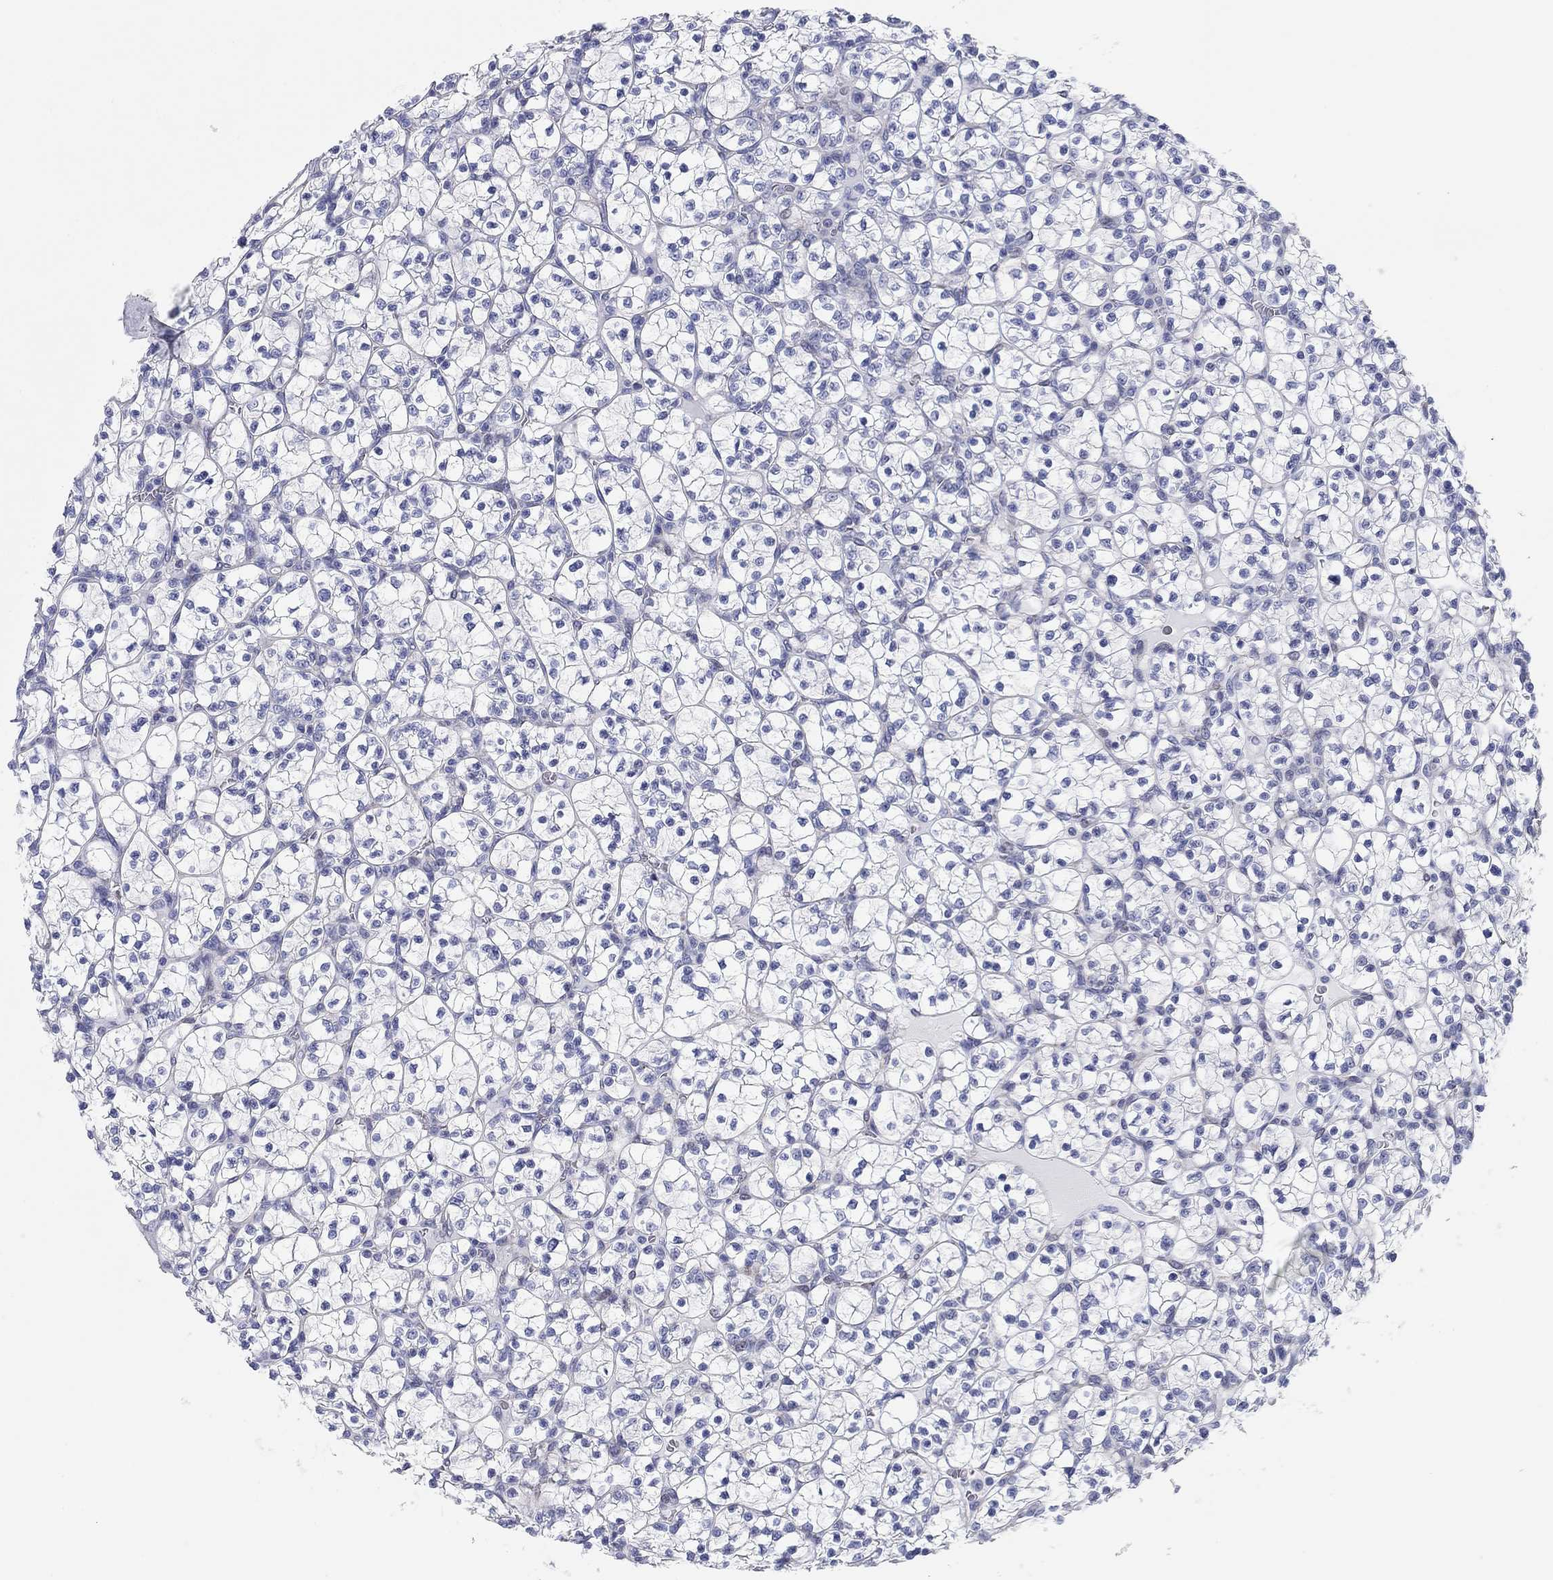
{"staining": {"intensity": "negative", "quantity": "none", "location": "none"}, "tissue": "renal cancer", "cell_type": "Tumor cells", "image_type": "cancer", "snomed": [{"axis": "morphology", "description": "Adenocarcinoma, NOS"}, {"axis": "topography", "description": "Kidney"}], "caption": "Tumor cells show no significant protein staining in renal adenocarcinoma.", "gene": "CHI3L2", "patient": {"sex": "female", "age": 89}}